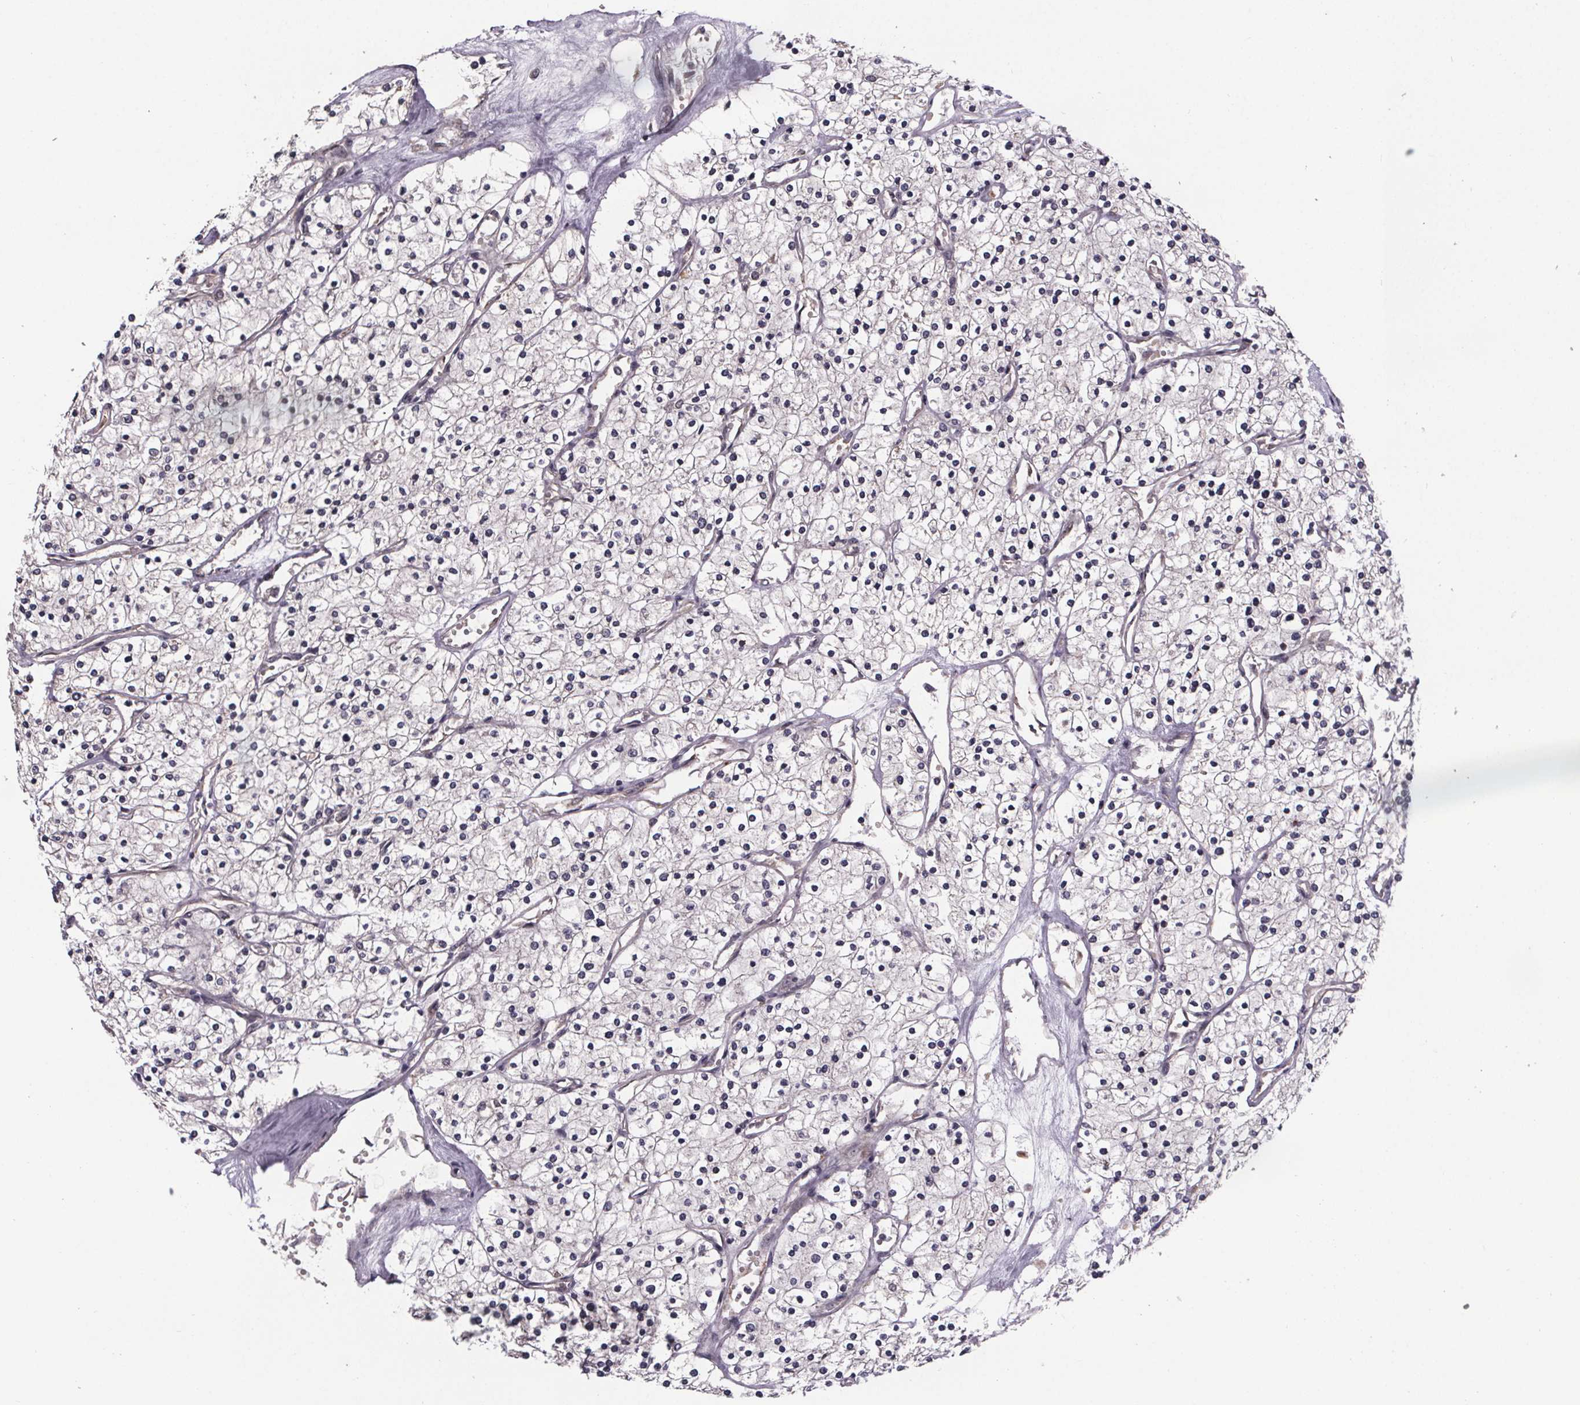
{"staining": {"intensity": "negative", "quantity": "none", "location": "none"}, "tissue": "renal cancer", "cell_type": "Tumor cells", "image_type": "cancer", "snomed": [{"axis": "morphology", "description": "Adenocarcinoma, NOS"}, {"axis": "topography", "description": "Kidney"}], "caption": "There is no significant positivity in tumor cells of renal adenocarcinoma.", "gene": "SAT1", "patient": {"sex": "male", "age": 80}}